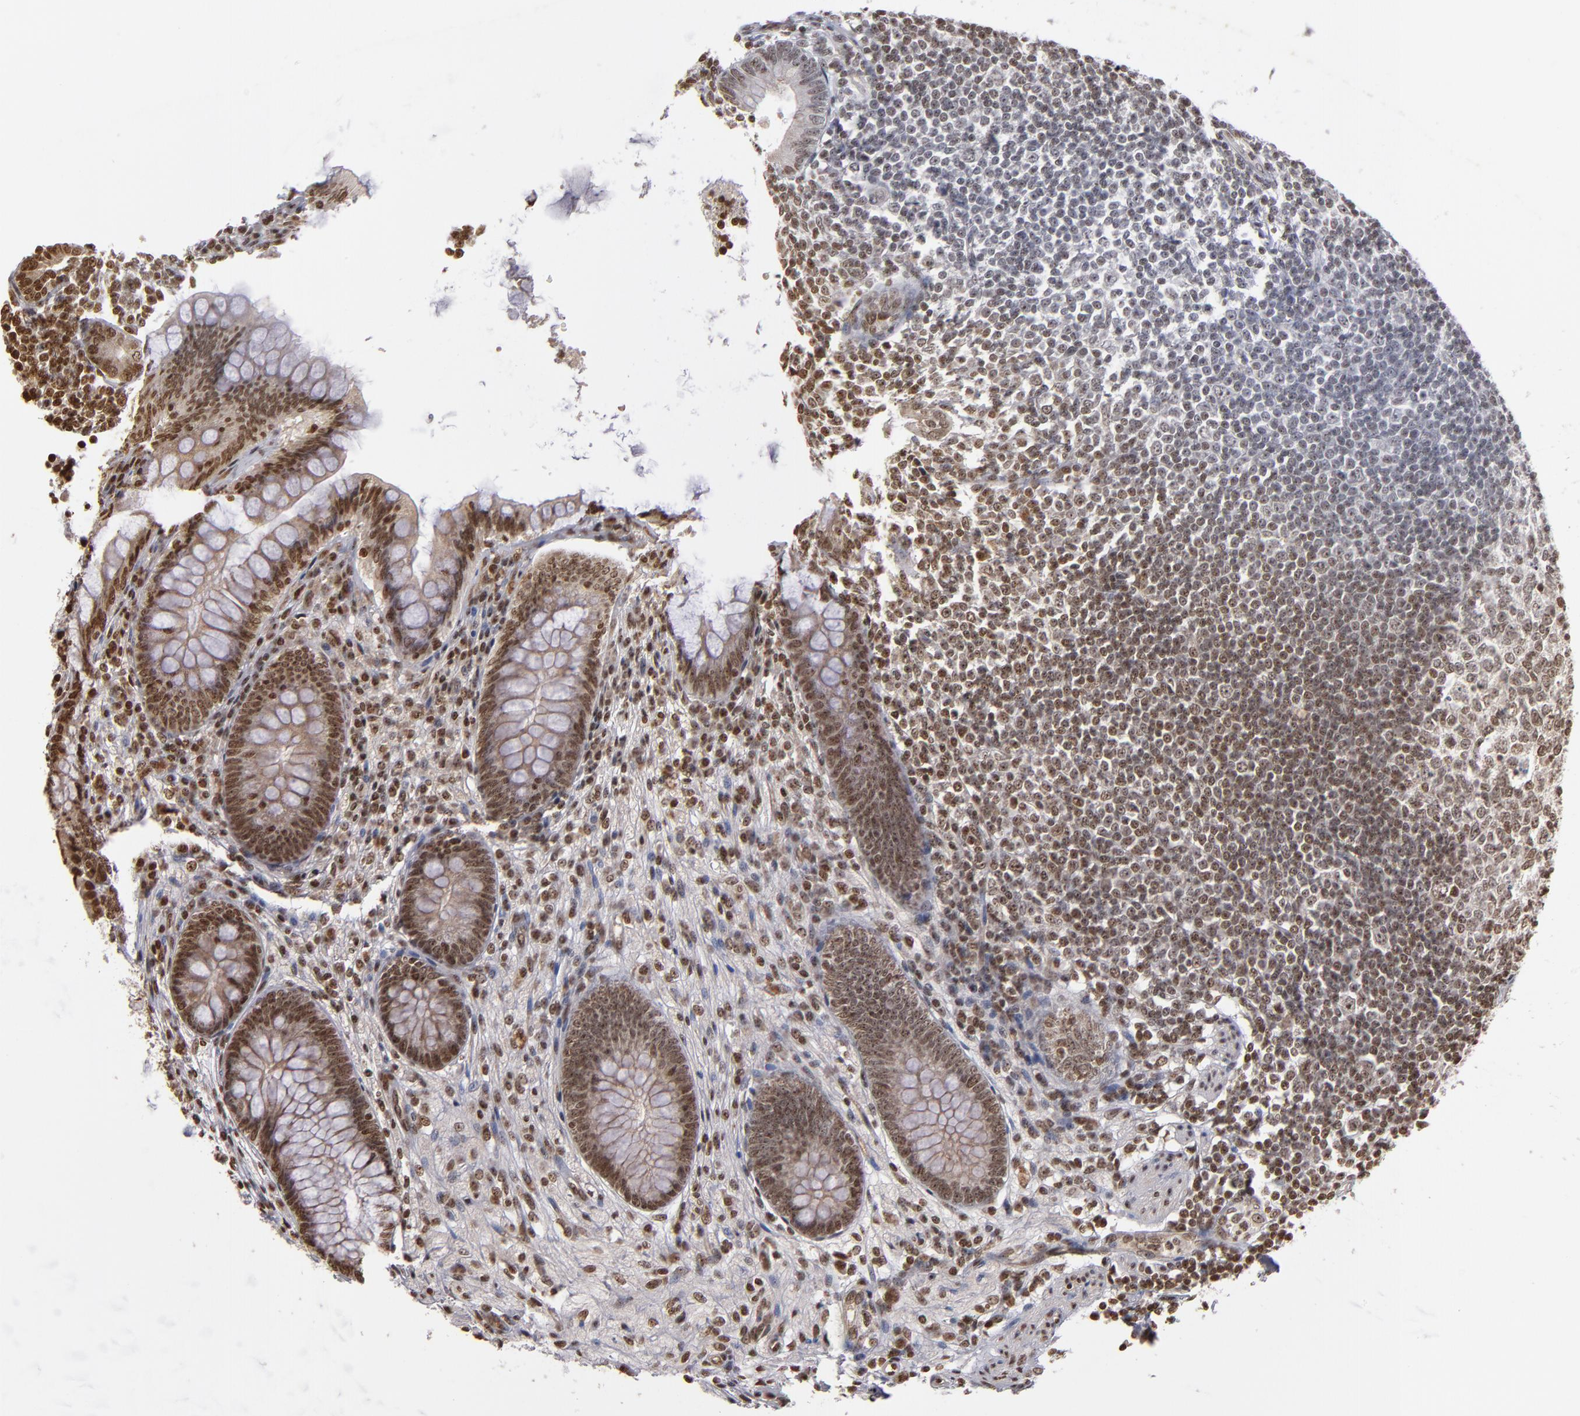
{"staining": {"intensity": "moderate", "quantity": ">75%", "location": "nuclear"}, "tissue": "appendix", "cell_type": "Glandular cells", "image_type": "normal", "snomed": [{"axis": "morphology", "description": "Normal tissue, NOS"}, {"axis": "topography", "description": "Appendix"}], "caption": "Immunohistochemical staining of unremarkable human appendix reveals moderate nuclear protein staining in approximately >75% of glandular cells. (DAB = brown stain, brightfield microscopy at high magnification).", "gene": "ABL2", "patient": {"sex": "female", "age": 66}}